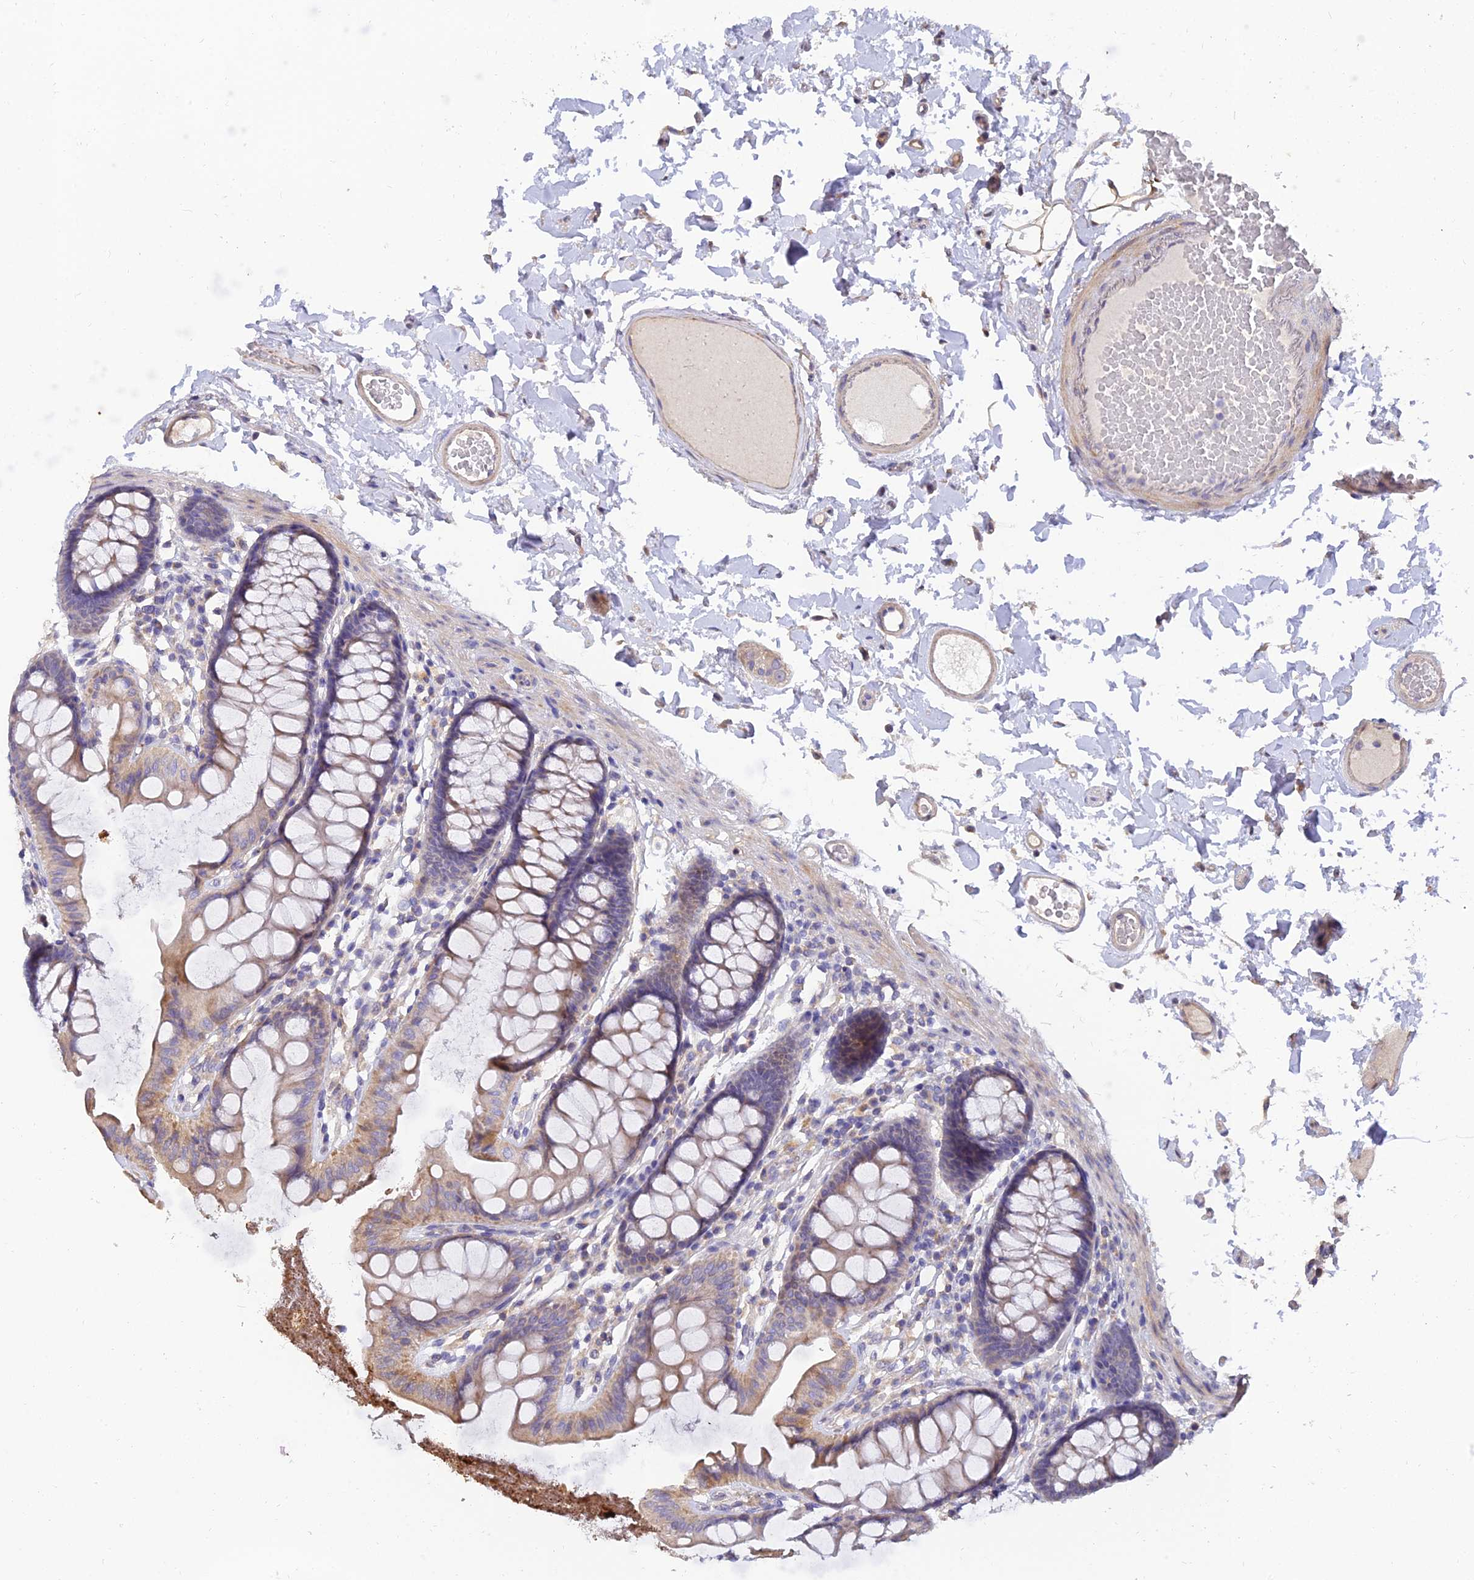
{"staining": {"intensity": "weak", "quantity": ">75%", "location": "cytoplasmic/membranous"}, "tissue": "colon", "cell_type": "Endothelial cells", "image_type": "normal", "snomed": [{"axis": "morphology", "description": "Normal tissue, NOS"}, {"axis": "topography", "description": "Colon"}], "caption": "High-magnification brightfield microscopy of unremarkable colon stained with DAB (brown) and counterstained with hematoxylin (blue). endothelial cells exhibit weak cytoplasmic/membranous staining is seen in about>75% of cells. (Brightfield microscopy of DAB IHC at high magnification).", "gene": "ARL8A", "patient": {"sex": "male", "age": 84}}